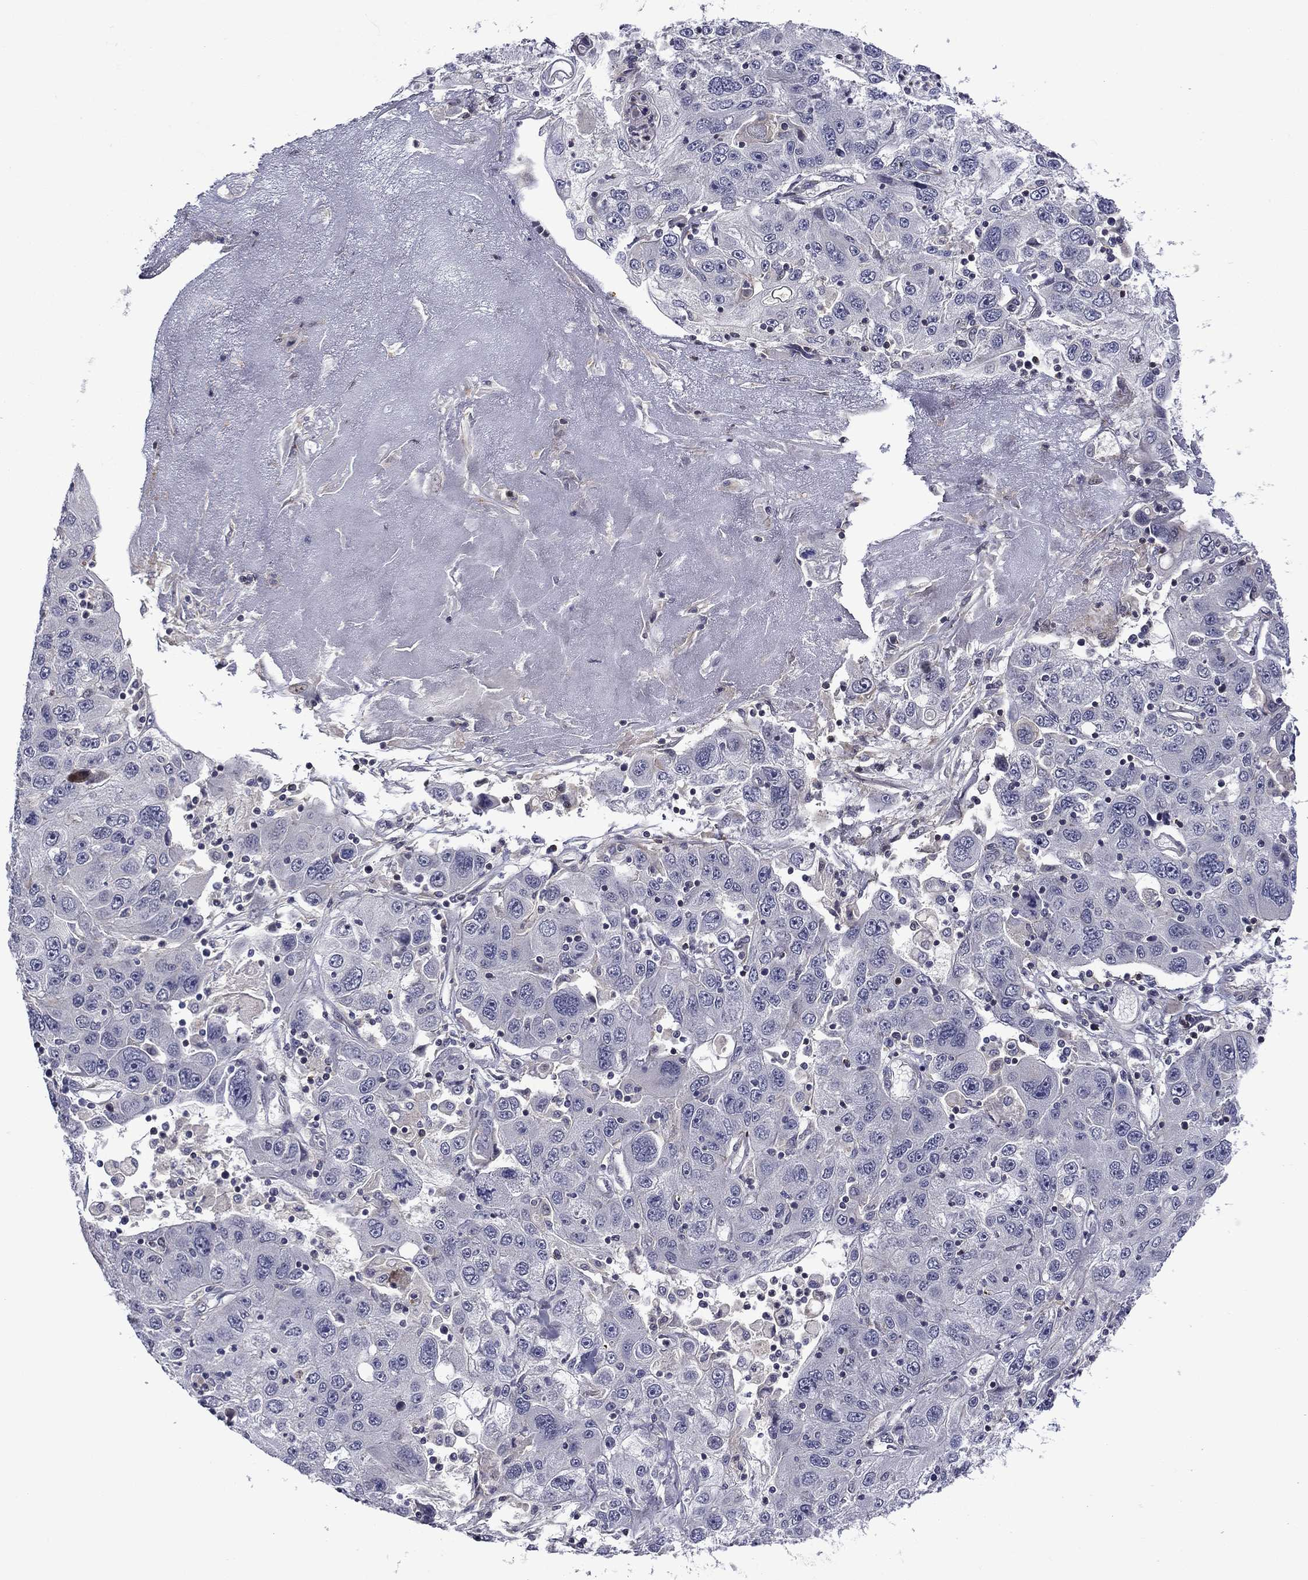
{"staining": {"intensity": "negative", "quantity": "none", "location": "none"}, "tissue": "stomach cancer", "cell_type": "Tumor cells", "image_type": "cancer", "snomed": [{"axis": "morphology", "description": "Adenocarcinoma, NOS"}, {"axis": "topography", "description": "Stomach"}], "caption": "Immunohistochemistry of human stomach cancer (adenocarcinoma) exhibits no expression in tumor cells. (Stains: DAB immunohistochemistry (IHC) with hematoxylin counter stain, Microscopy: brightfield microscopy at high magnification).", "gene": "B3GAT1", "patient": {"sex": "male", "age": 56}}